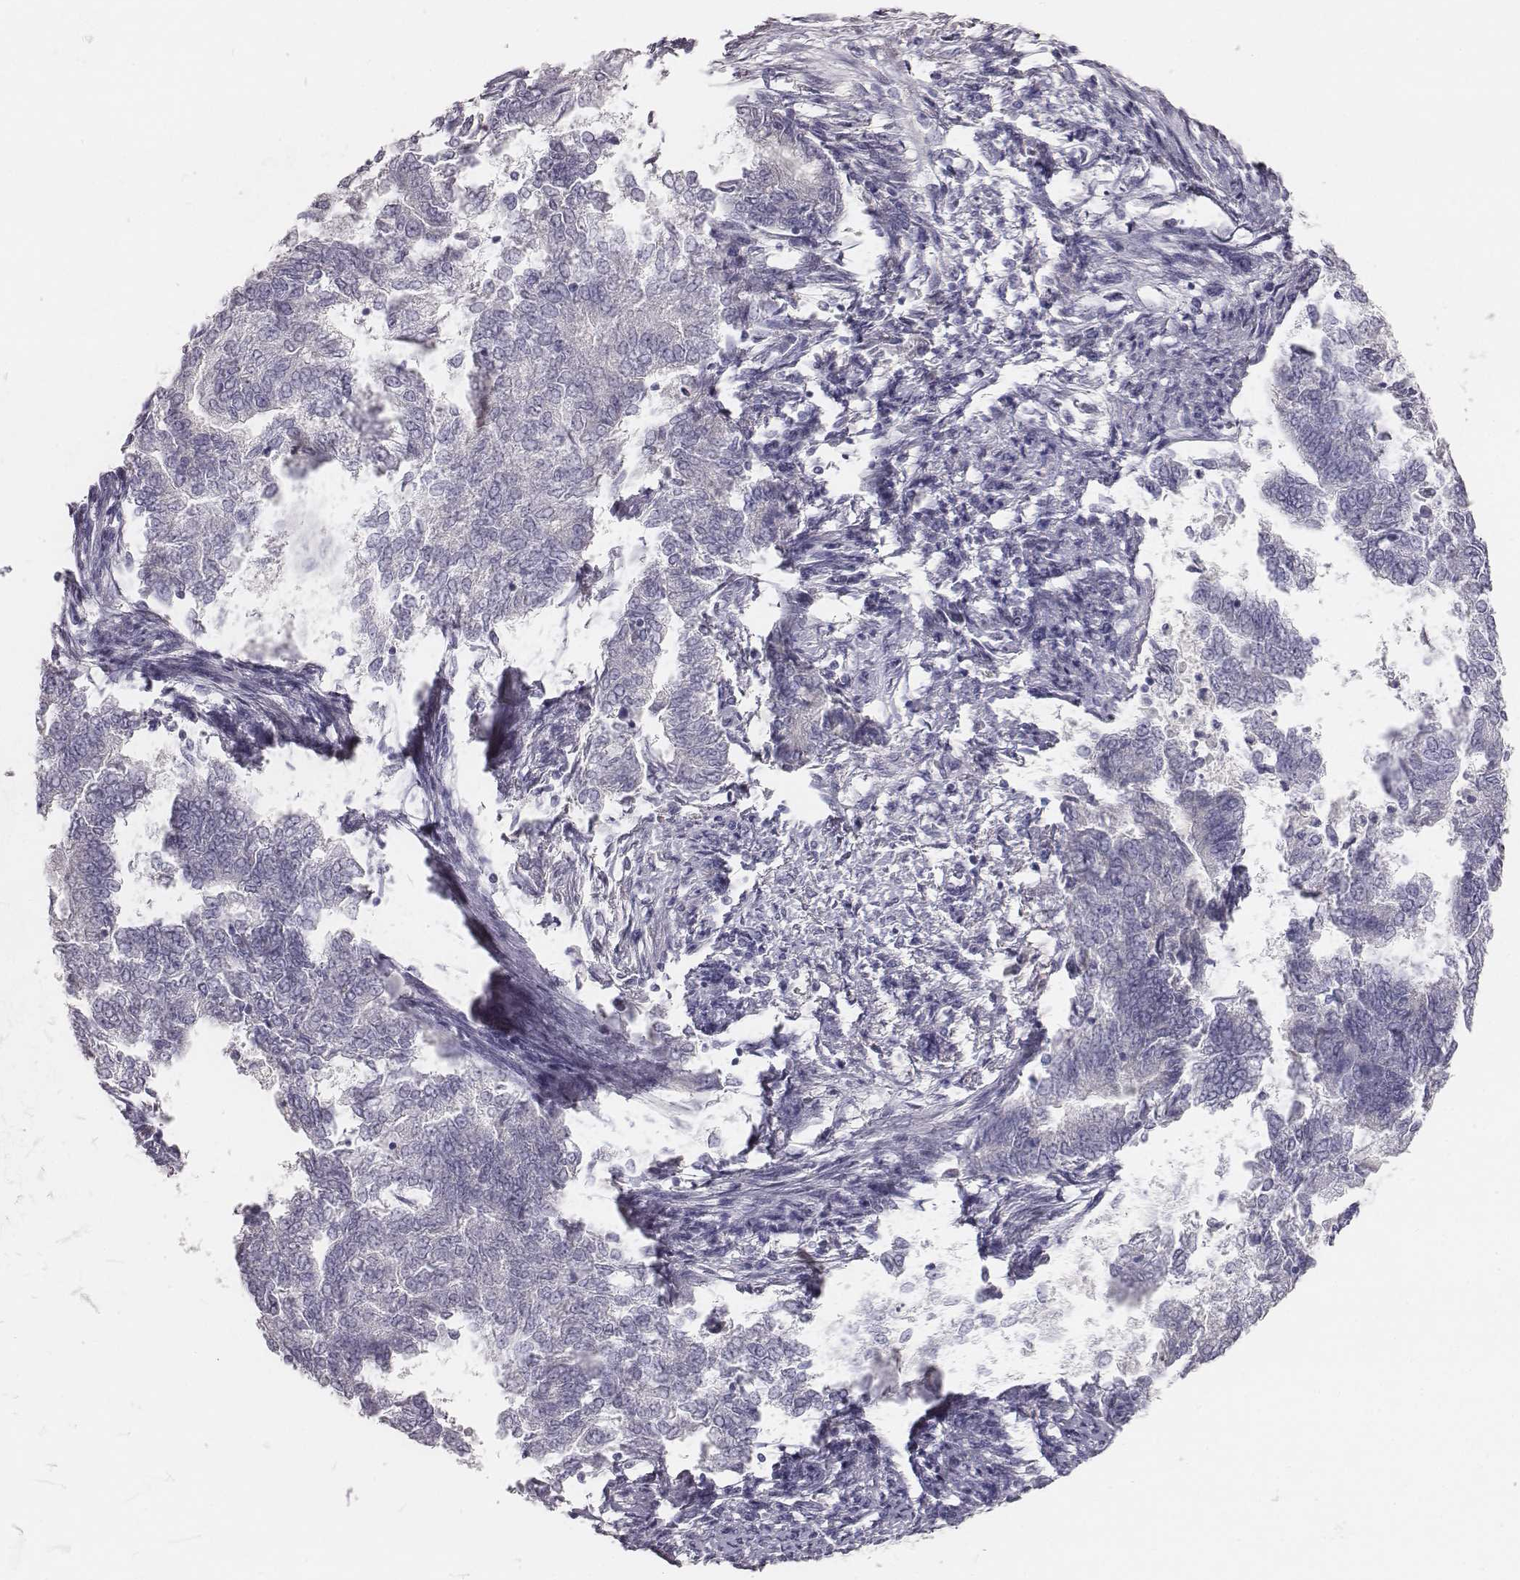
{"staining": {"intensity": "negative", "quantity": "none", "location": "none"}, "tissue": "endometrial cancer", "cell_type": "Tumor cells", "image_type": "cancer", "snomed": [{"axis": "morphology", "description": "Adenocarcinoma, NOS"}, {"axis": "topography", "description": "Endometrium"}], "caption": "The photomicrograph exhibits no staining of tumor cells in endometrial cancer (adenocarcinoma).", "gene": "MYH6", "patient": {"sex": "female", "age": 65}}